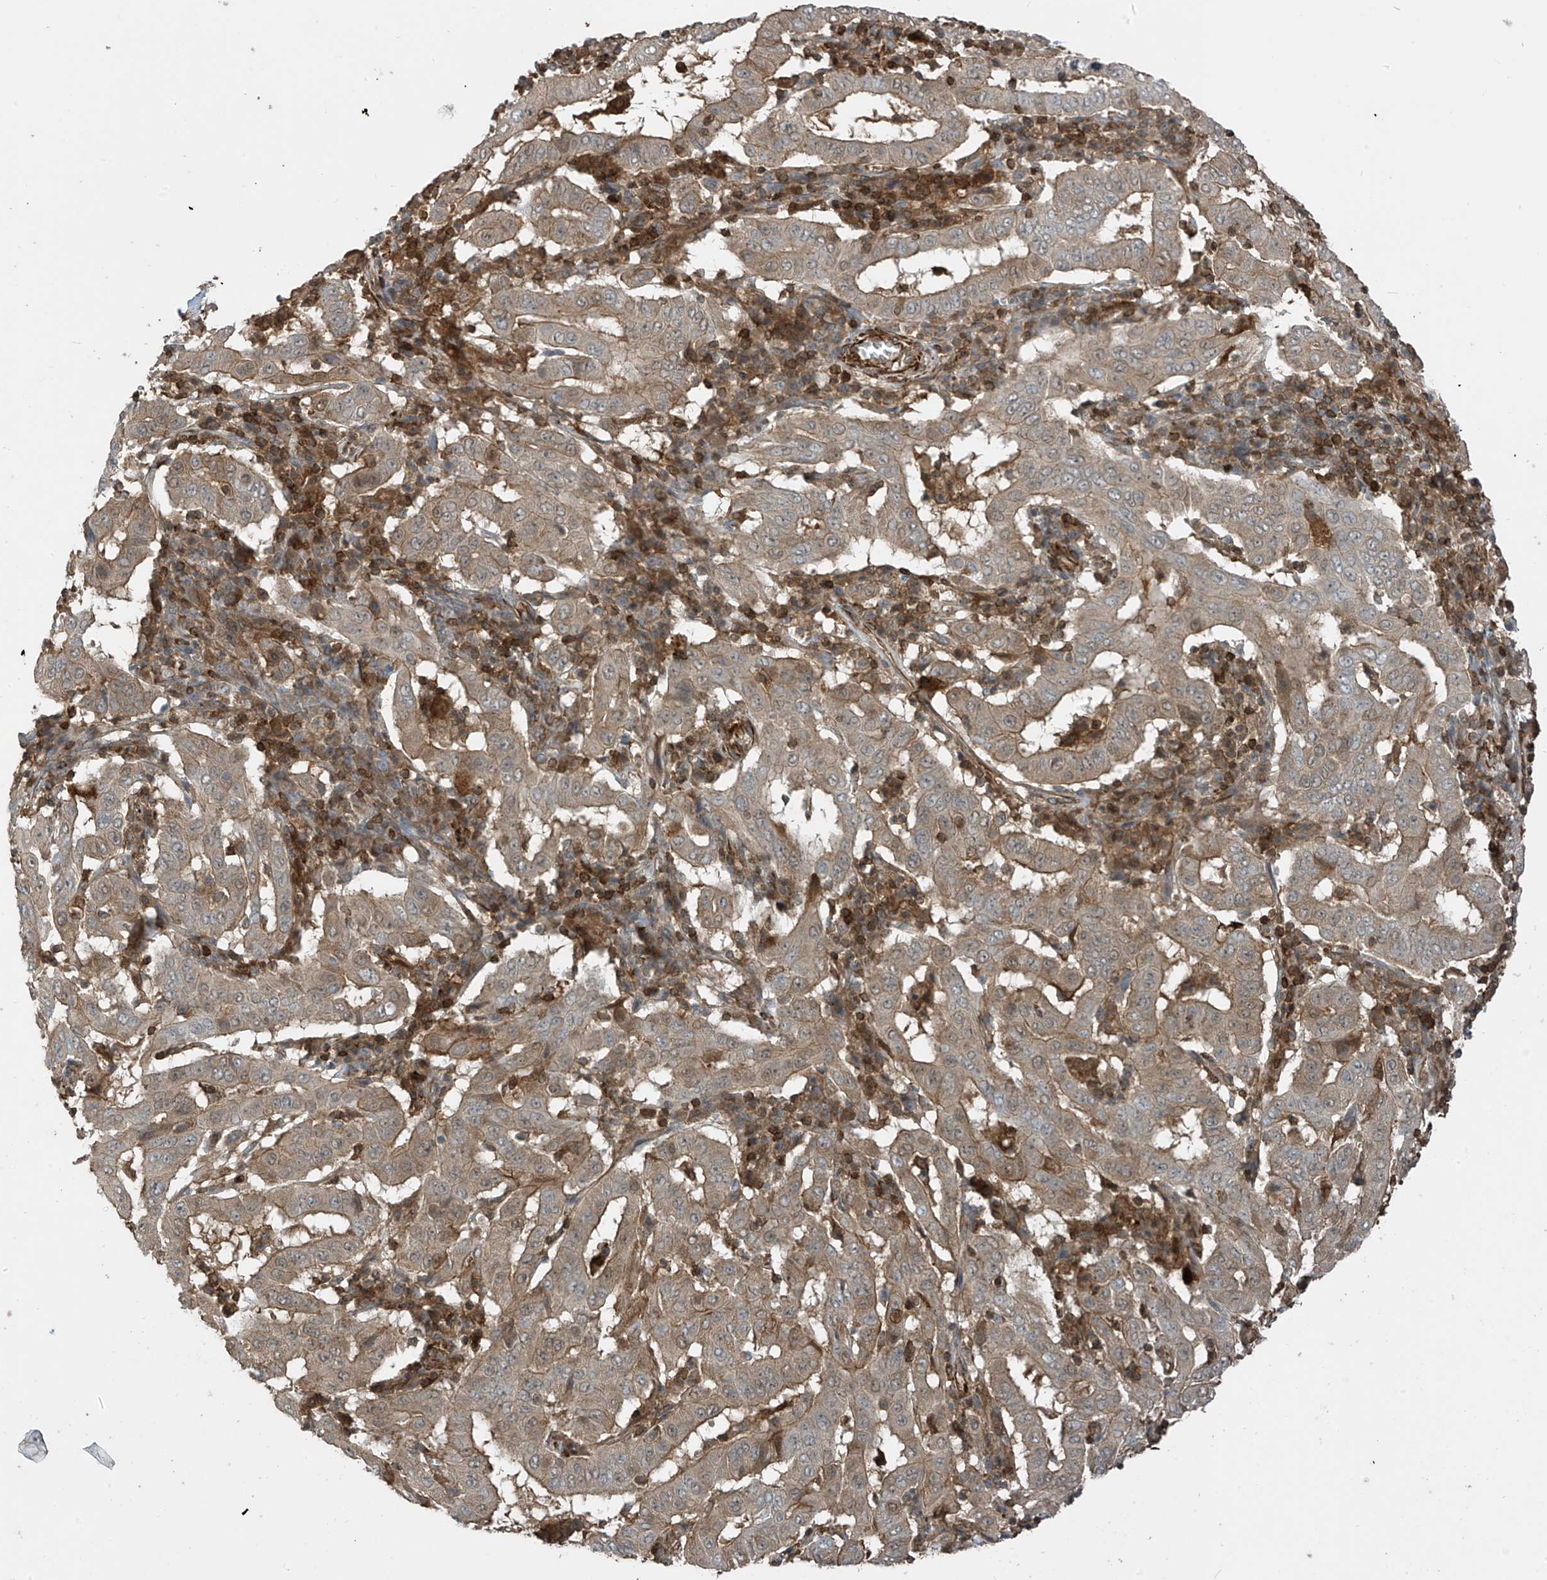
{"staining": {"intensity": "moderate", "quantity": ">75%", "location": "cytoplasmic/membranous"}, "tissue": "pancreatic cancer", "cell_type": "Tumor cells", "image_type": "cancer", "snomed": [{"axis": "morphology", "description": "Adenocarcinoma, NOS"}, {"axis": "topography", "description": "Pancreas"}], "caption": "Immunohistochemistry photomicrograph of pancreatic cancer (adenocarcinoma) stained for a protein (brown), which displays medium levels of moderate cytoplasmic/membranous expression in approximately >75% of tumor cells.", "gene": "SH3BGRL3", "patient": {"sex": "male", "age": 63}}